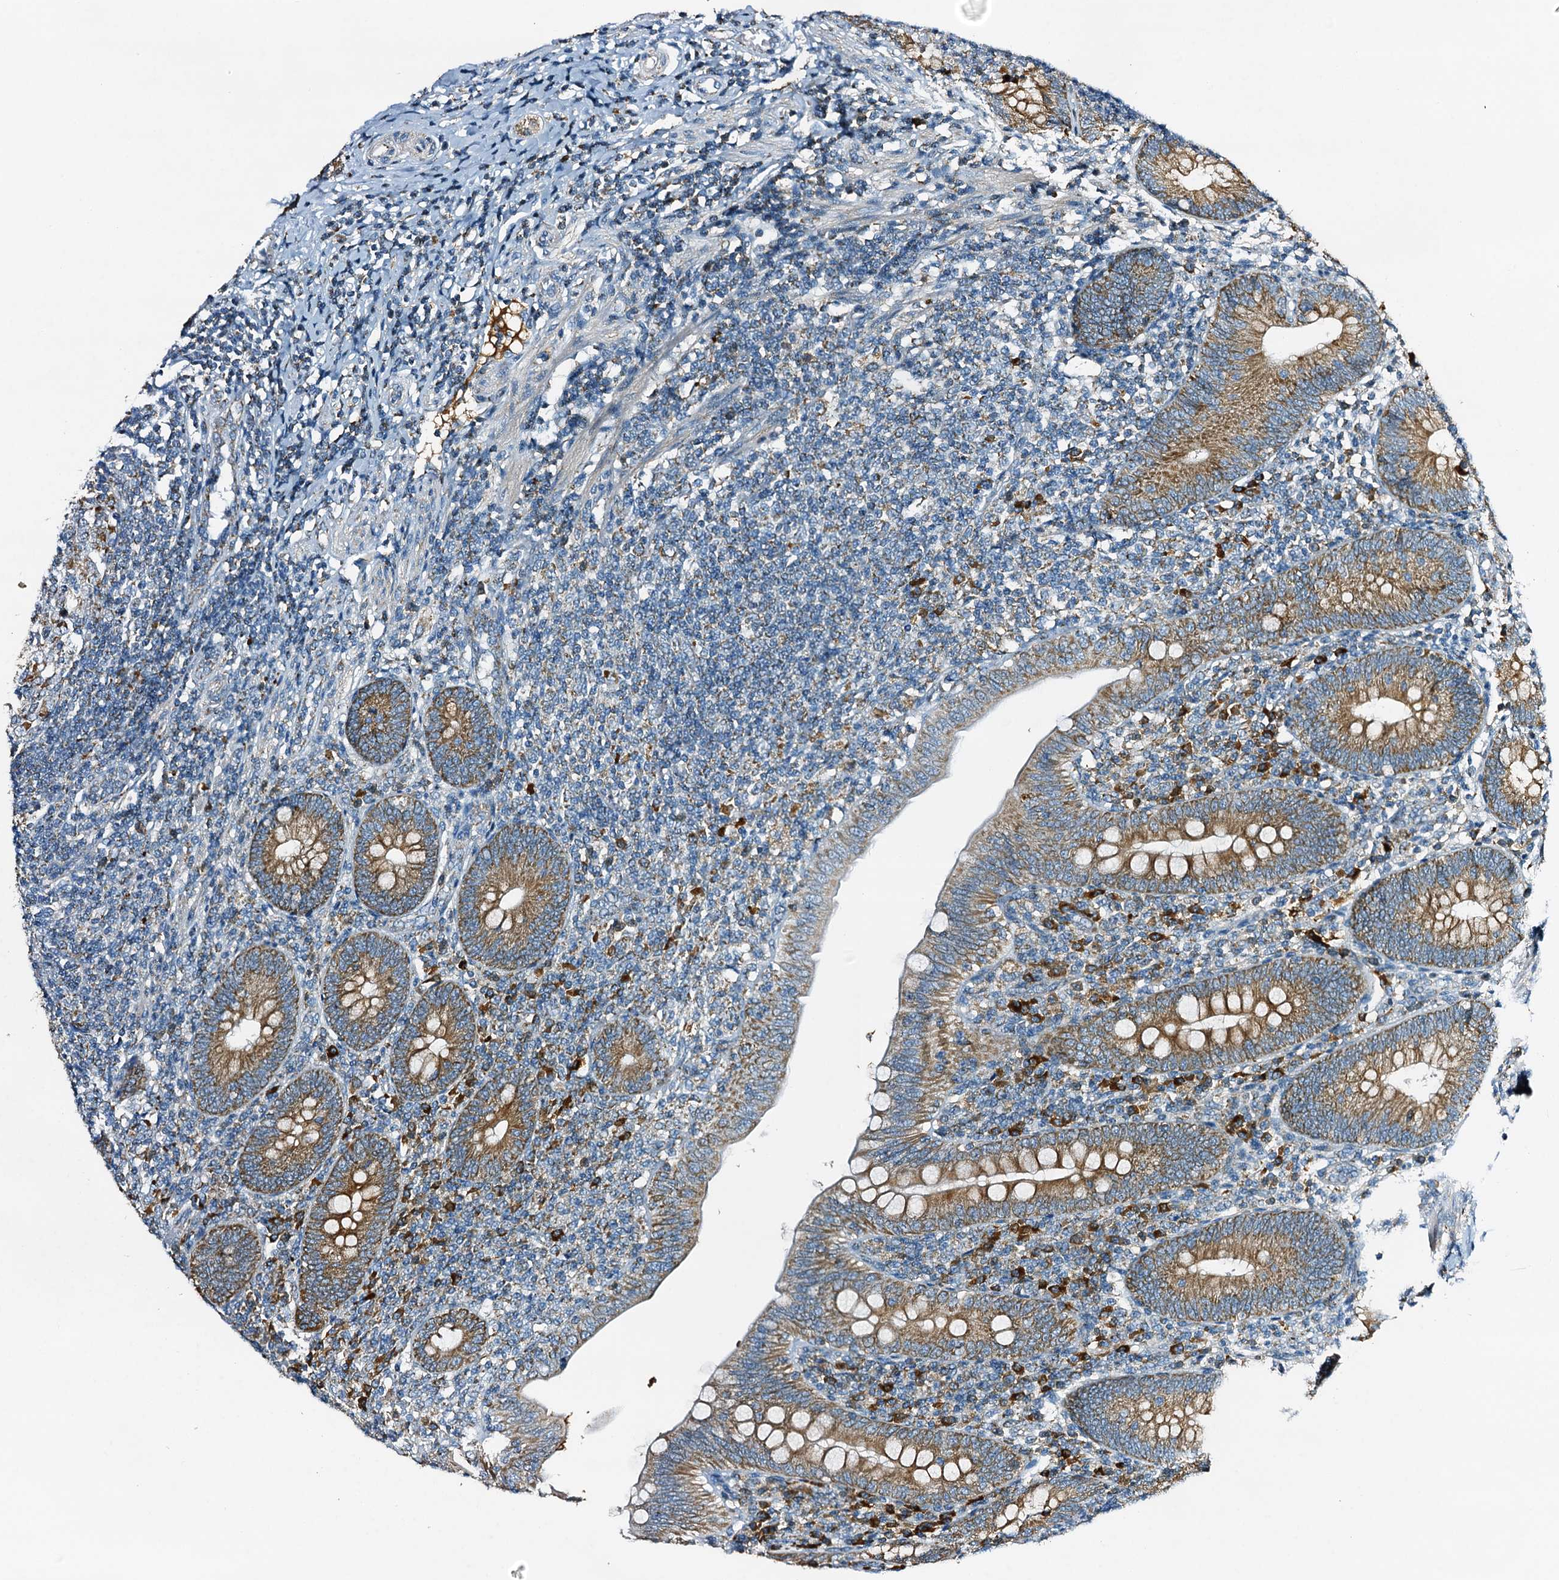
{"staining": {"intensity": "strong", "quantity": ">75%", "location": "cytoplasmic/membranous"}, "tissue": "appendix", "cell_type": "Glandular cells", "image_type": "normal", "snomed": [{"axis": "morphology", "description": "Normal tissue, NOS"}, {"axis": "topography", "description": "Appendix"}], "caption": "Unremarkable appendix was stained to show a protein in brown. There is high levels of strong cytoplasmic/membranous expression in approximately >75% of glandular cells. Nuclei are stained in blue.", "gene": "POC1A", "patient": {"sex": "male", "age": 14}}